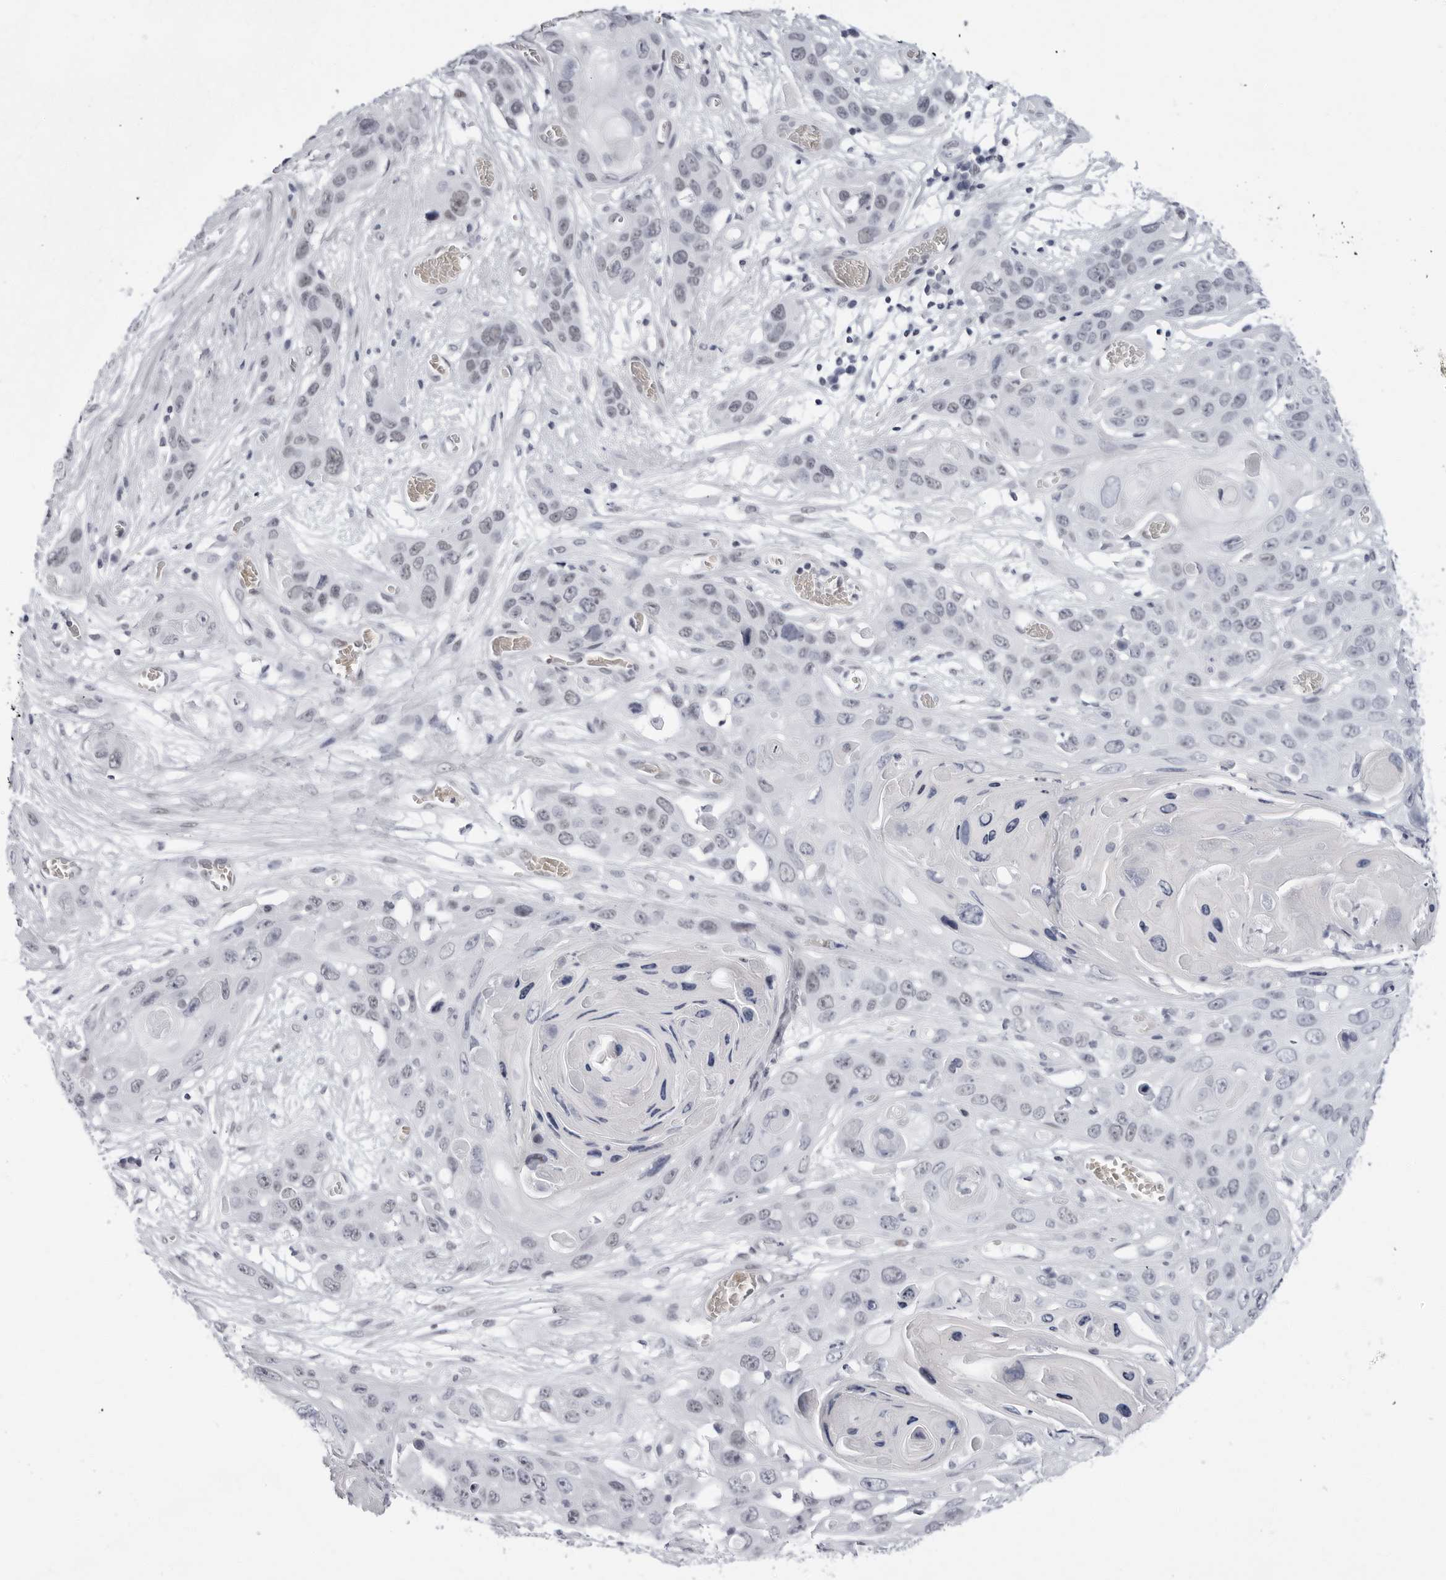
{"staining": {"intensity": "weak", "quantity": "<25%", "location": "nuclear"}, "tissue": "skin cancer", "cell_type": "Tumor cells", "image_type": "cancer", "snomed": [{"axis": "morphology", "description": "Squamous cell carcinoma, NOS"}, {"axis": "topography", "description": "Skin"}], "caption": "Tumor cells show no significant positivity in skin squamous cell carcinoma. (DAB immunohistochemistry (IHC) visualized using brightfield microscopy, high magnification).", "gene": "VEZF1", "patient": {"sex": "male", "age": 55}}